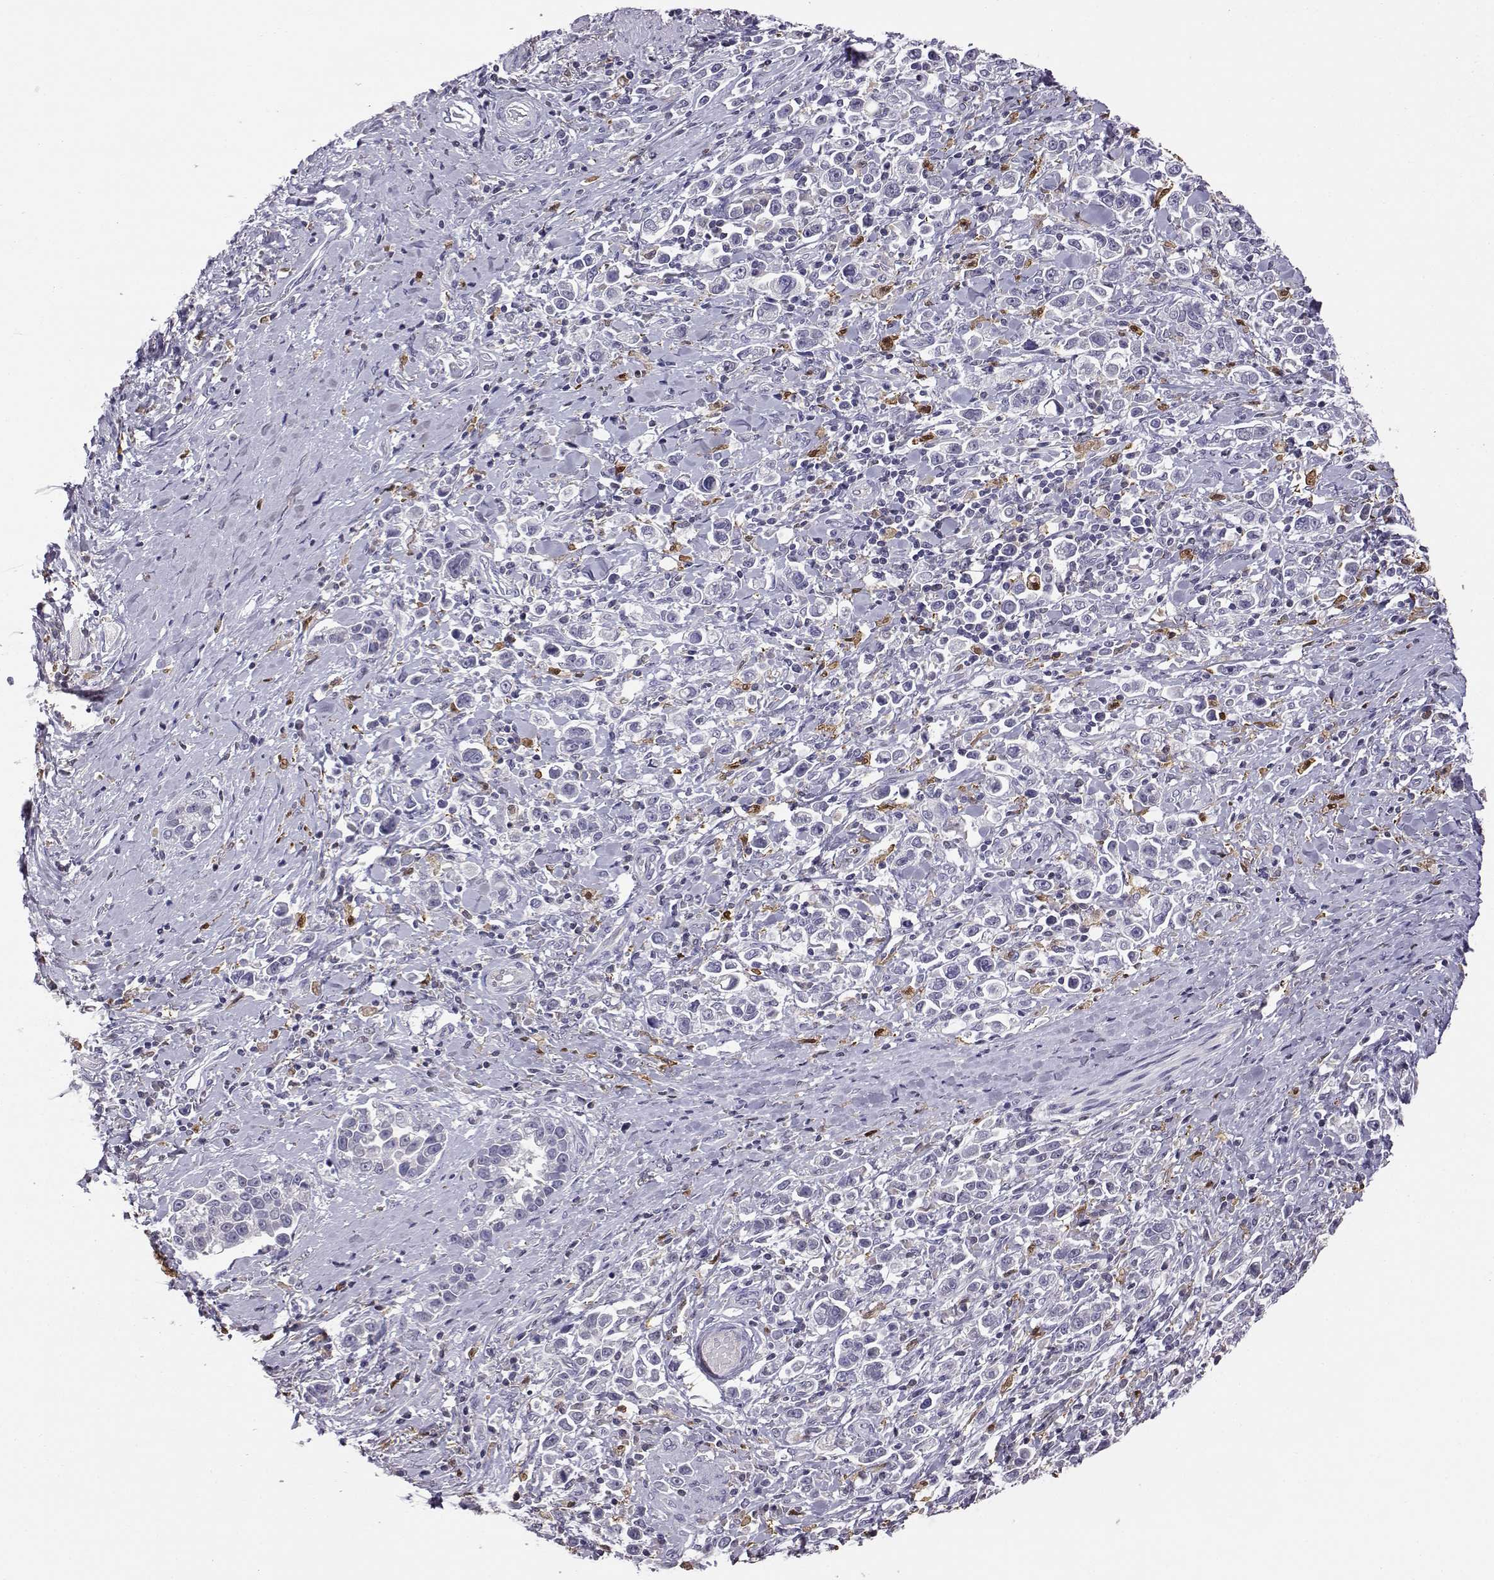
{"staining": {"intensity": "negative", "quantity": "none", "location": "none"}, "tissue": "stomach cancer", "cell_type": "Tumor cells", "image_type": "cancer", "snomed": [{"axis": "morphology", "description": "Adenocarcinoma, NOS"}, {"axis": "topography", "description": "Stomach"}], "caption": "Tumor cells show no significant protein expression in stomach cancer.", "gene": "AKR1B1", "patient": {"sex": "male", "age": 93}}